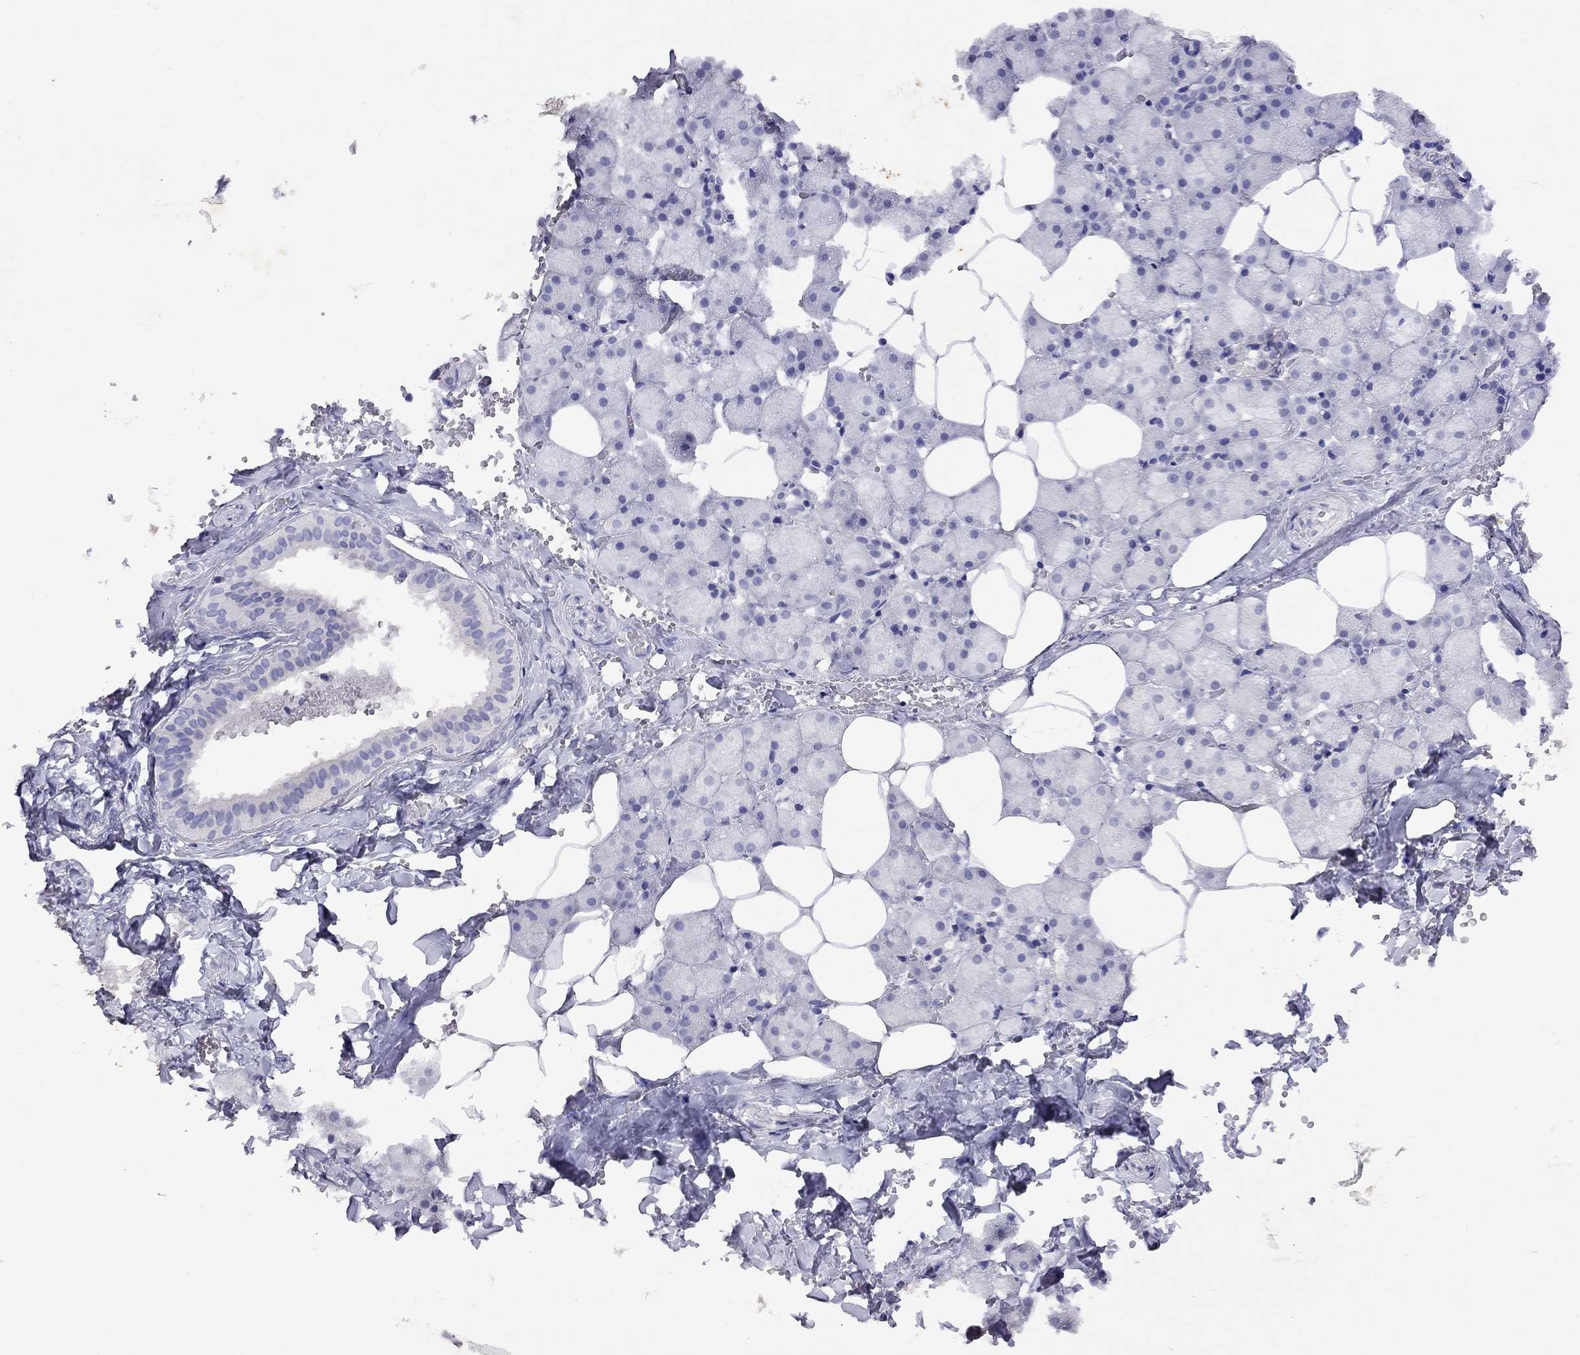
{"staining": {"intensity": "negative", "quantity": "none", "location": "none"}, "tissue": "salivary gland", "cell_type": "Glandular cells", "image_type": "normal", "snomed": [{"axis": "morphology", "description": "Normal tissue, NOS"}, {"axis": "topography", "description": "Salivary gland"}], "caption": "Human salivary gland stained for a protein using immunohistochemistry (IHC) exhibits no staining in glandular cells.", "gene": "GNAT3", "patient": {"sex": "male", "age": 38}}